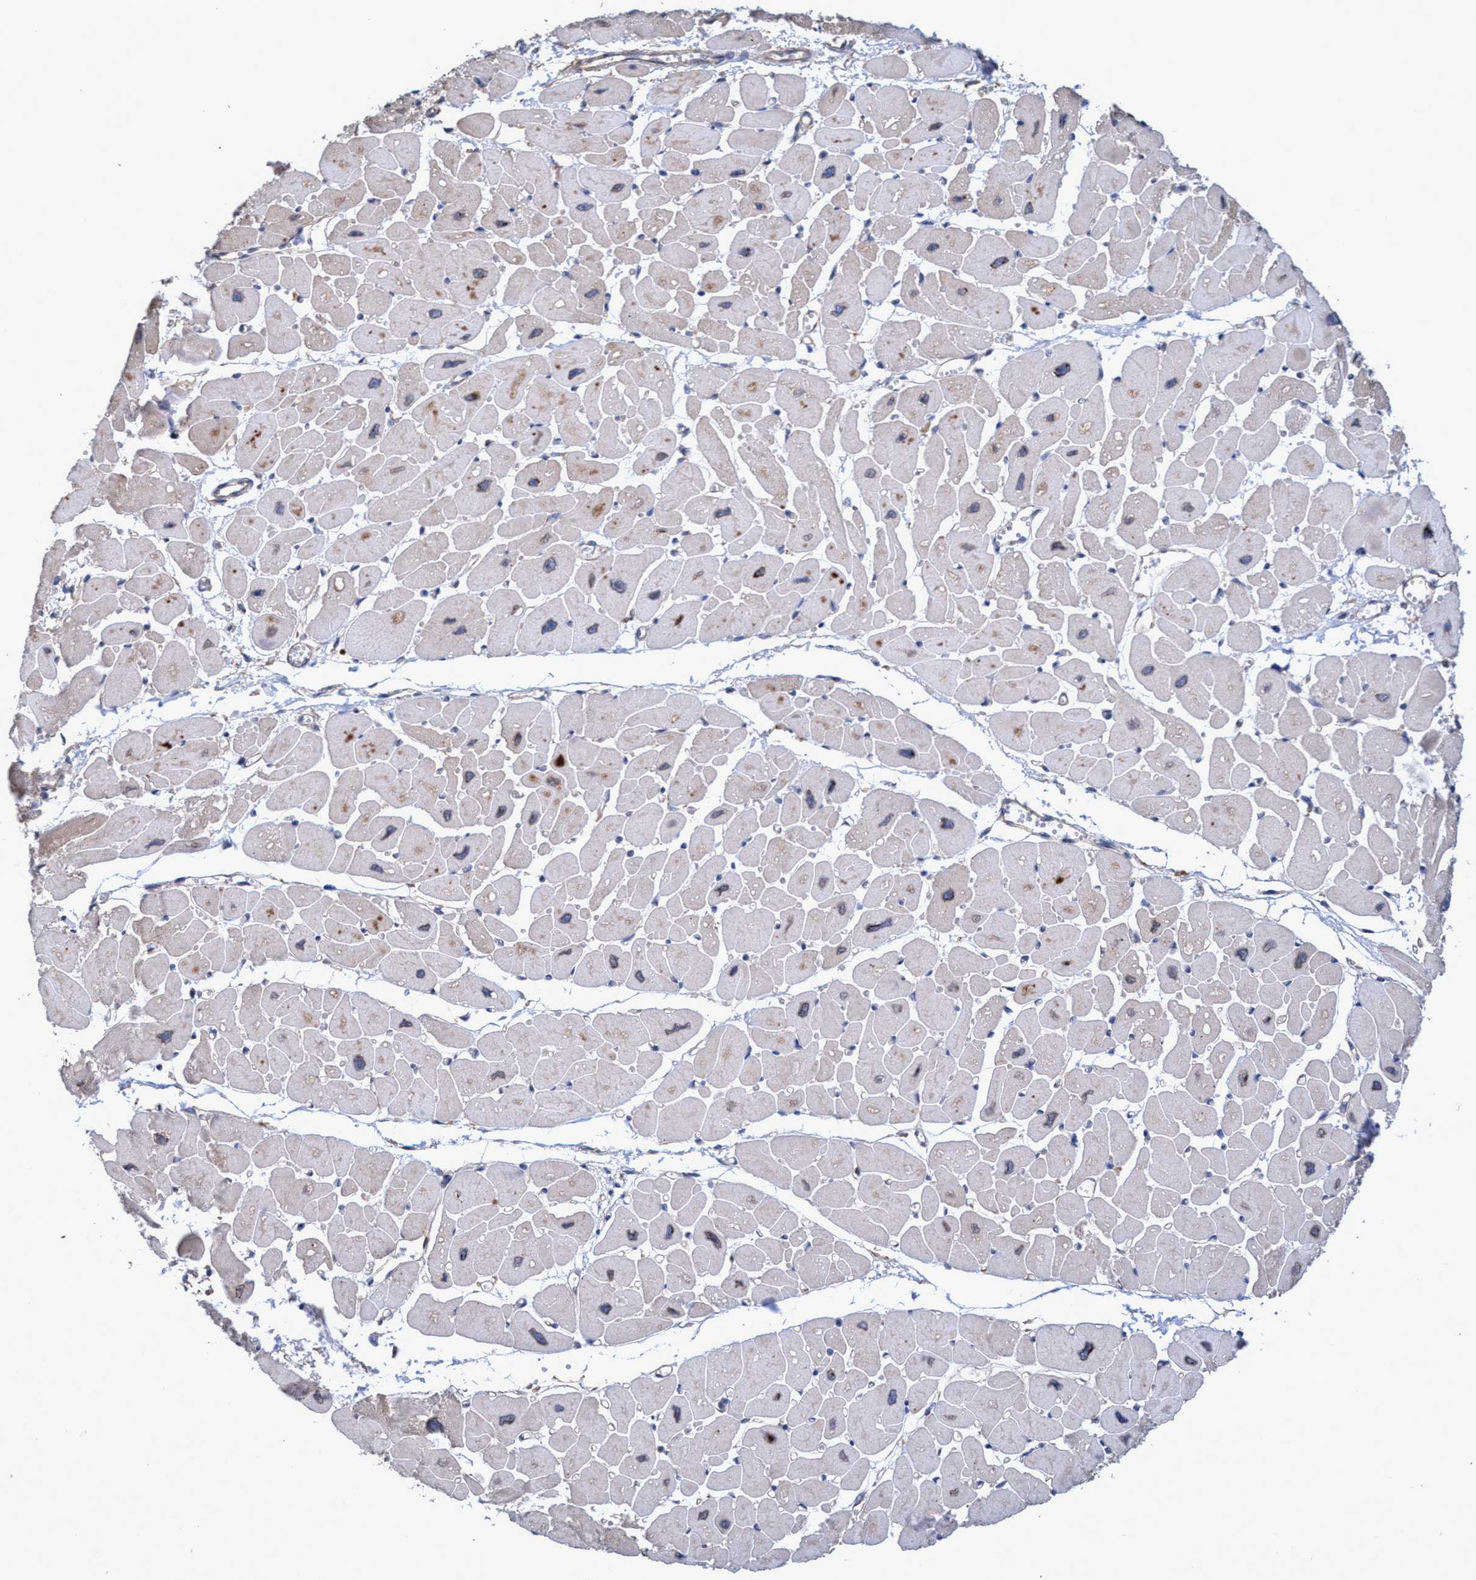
{"staining": {"intensity": "moderate", "quantity": "25%-75%", "location": "cytoplasmic/membranous,nuclear"}, "tissue": "heart muscle", "cell_type": "Cardiomyocytes", "image_type": "normal", "snomed": [{"axis": "morphology", "description": "Normal tissue, NOS"}, {"axis": "topography", "description": "Heart"}], "caption": "Immunohistochemistry of normal heart muscle exhibits medium levels of moderate cytoplasmic/membranous,nuclear expression in about 25%-75% of cardiomyocytes.", "gene": "BICD2", "patient": {"sex": "female", "age": 54}}